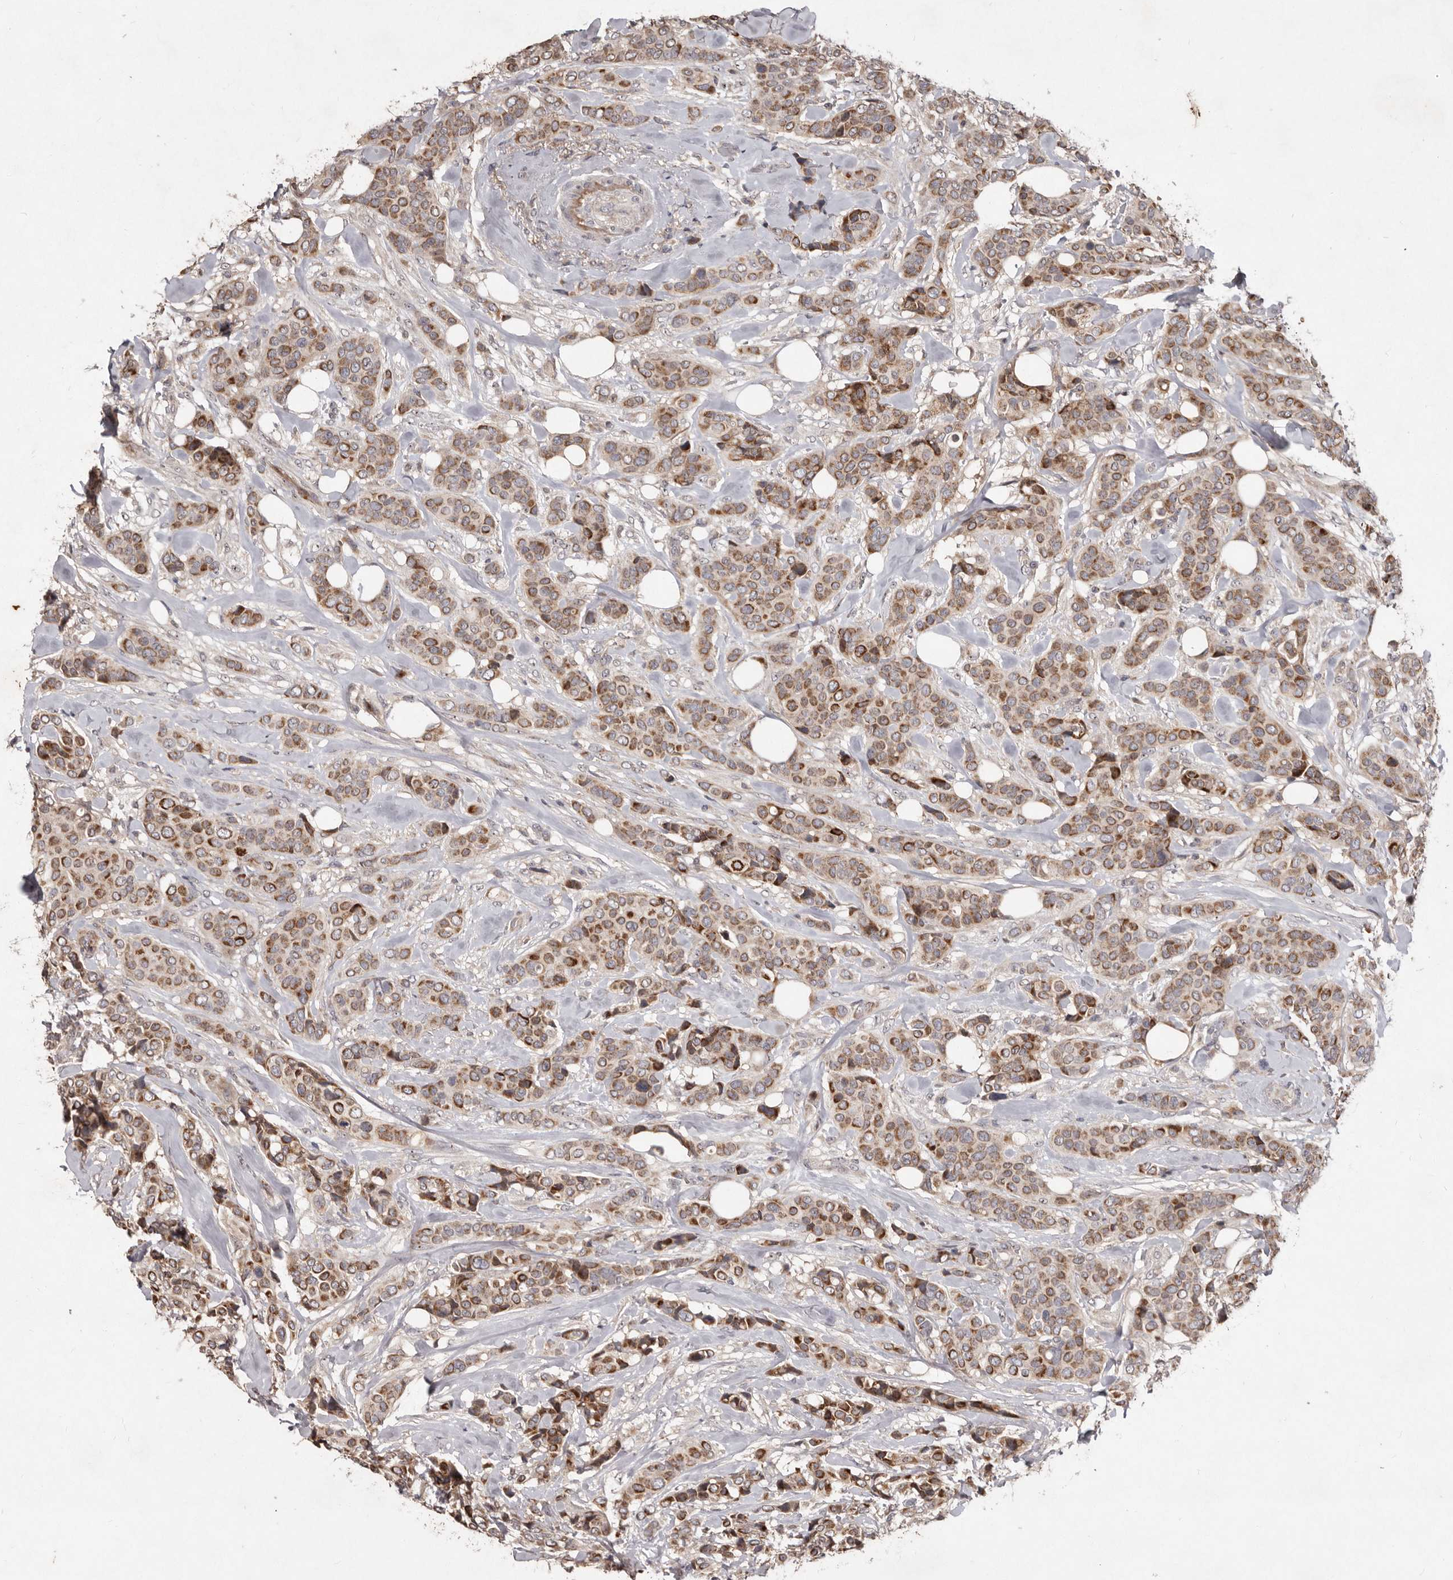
{"staining": {"intensity": "strong", "quantity": ">75%", "location": "cytoplasmic/membranous"}, "tissue": "breast cancer", "cell_type": "Tumor cells", "image_type": "cancer", "snomed": [{"axis": "morphology", "description": "Lobular carcinoma"}, {"axis": "topography", "description": "Breast"}], "caption": "DAB (3,3'-diaminobenzidine) immunohistochemical staining of human breast lobular carcinoma demonstrates strong cytoplasmic/membranous protein staining in approximately >75% of tumor cells. (Stains: DAB in brown, nuclei in blue, Microscopy: brightfield microscopy at high magnification).", "gene": "FLAD1", "patient": {"sex": "female", "age": 51}}